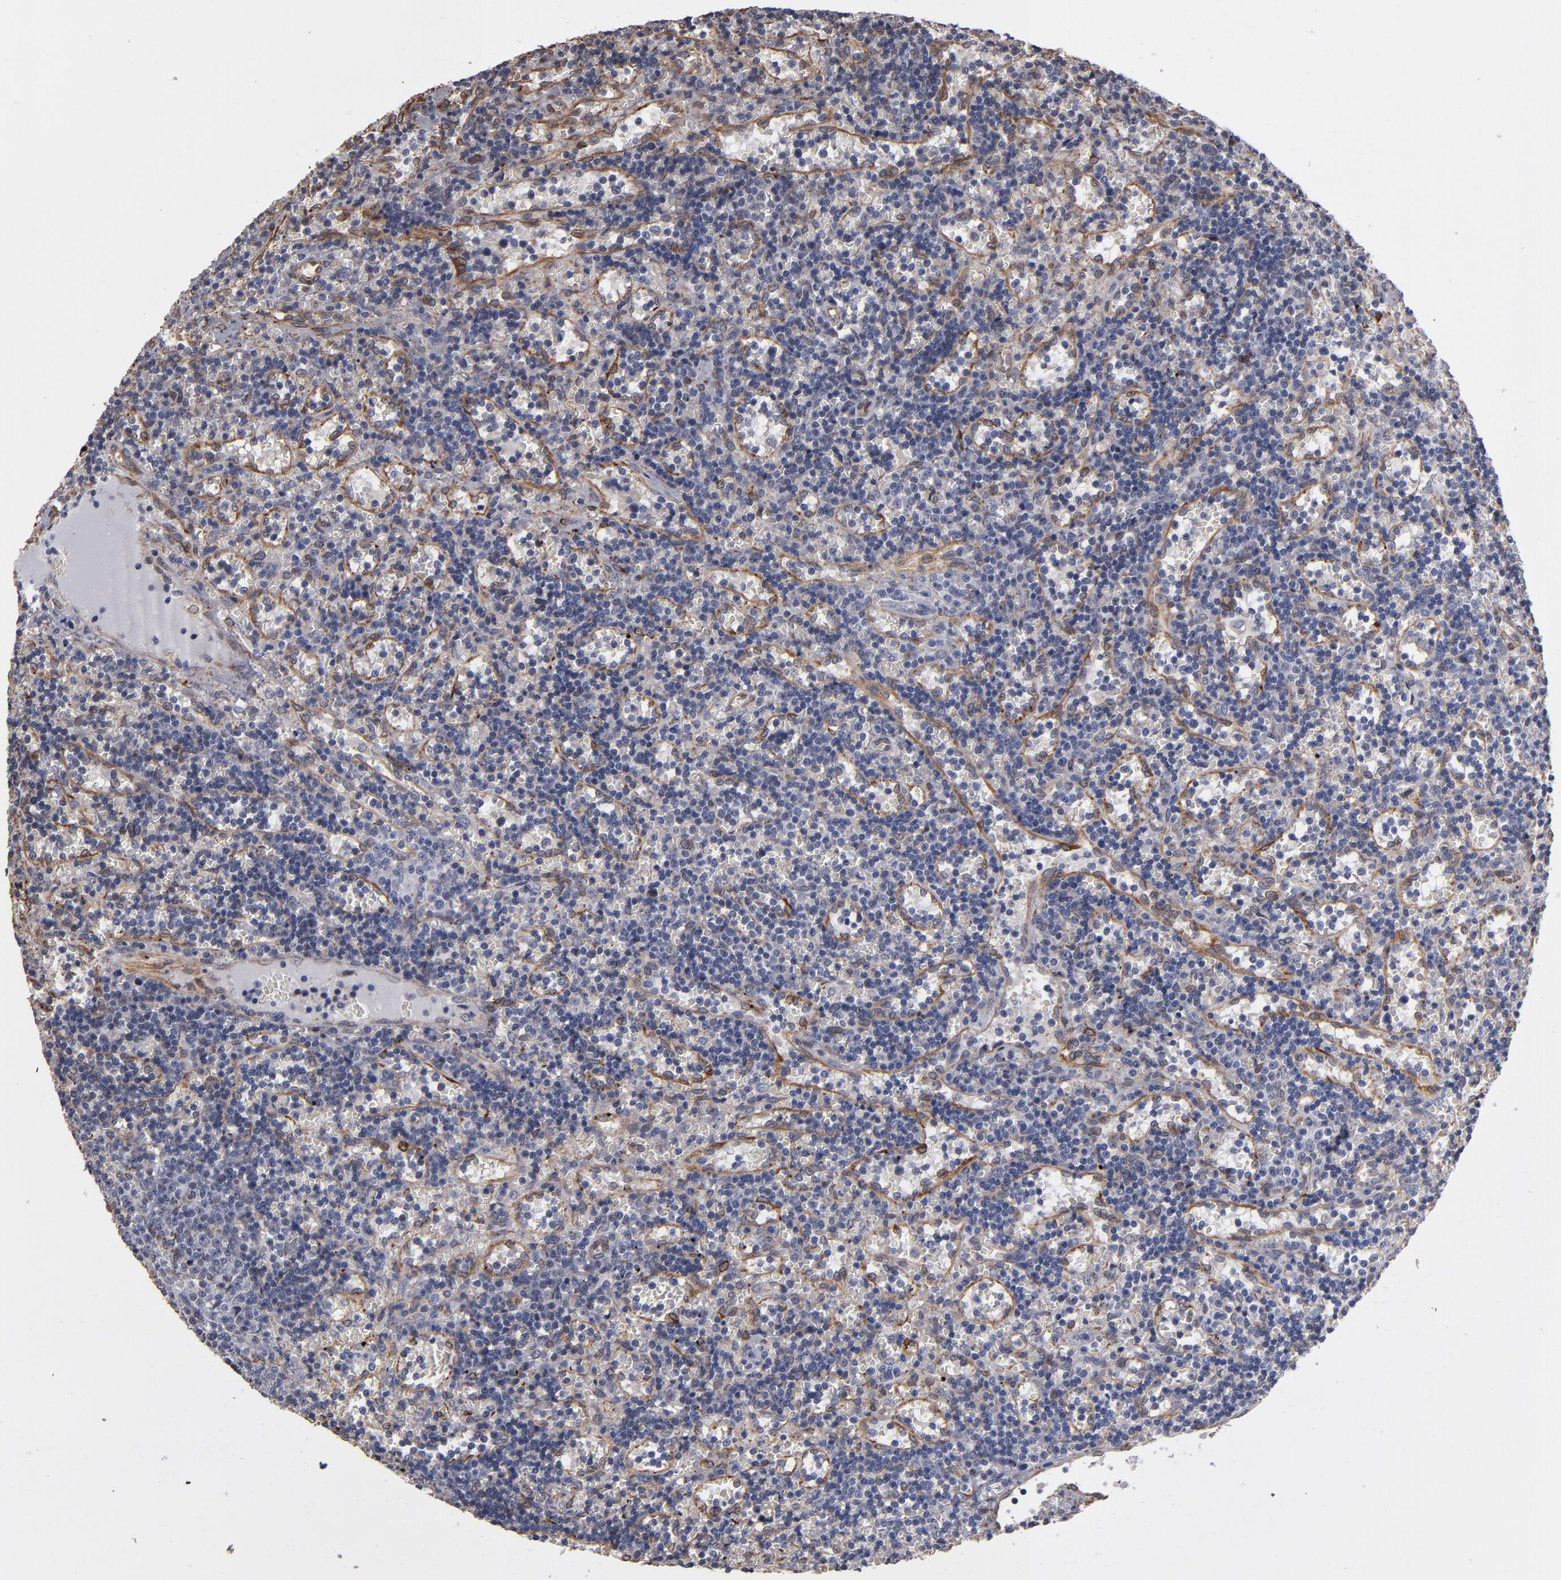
{"staining": {"intensity": "negative", "quantity": "none", "location": "none"}, "tissue": "lymphoma", "cell_type": "Tumor cells", "image_type": "cancer", "snomed": [{"axis": "morphology", "description": "Malignant lymphoma, non-Hodgkin's type, Low grade"}, {"axis": "topography", "description": "Spleen"}], "caption": "Tumor cells are negative for brown protein staining in low-grade malignant lymphoma, non-Hodgkin's type. (Brightfield microscopy of DAB (3,3'-diaminobenzidine) IHC at high magnification).", "gene": "PGRMC1", "patient": {"sex": "male", "age": 60}}